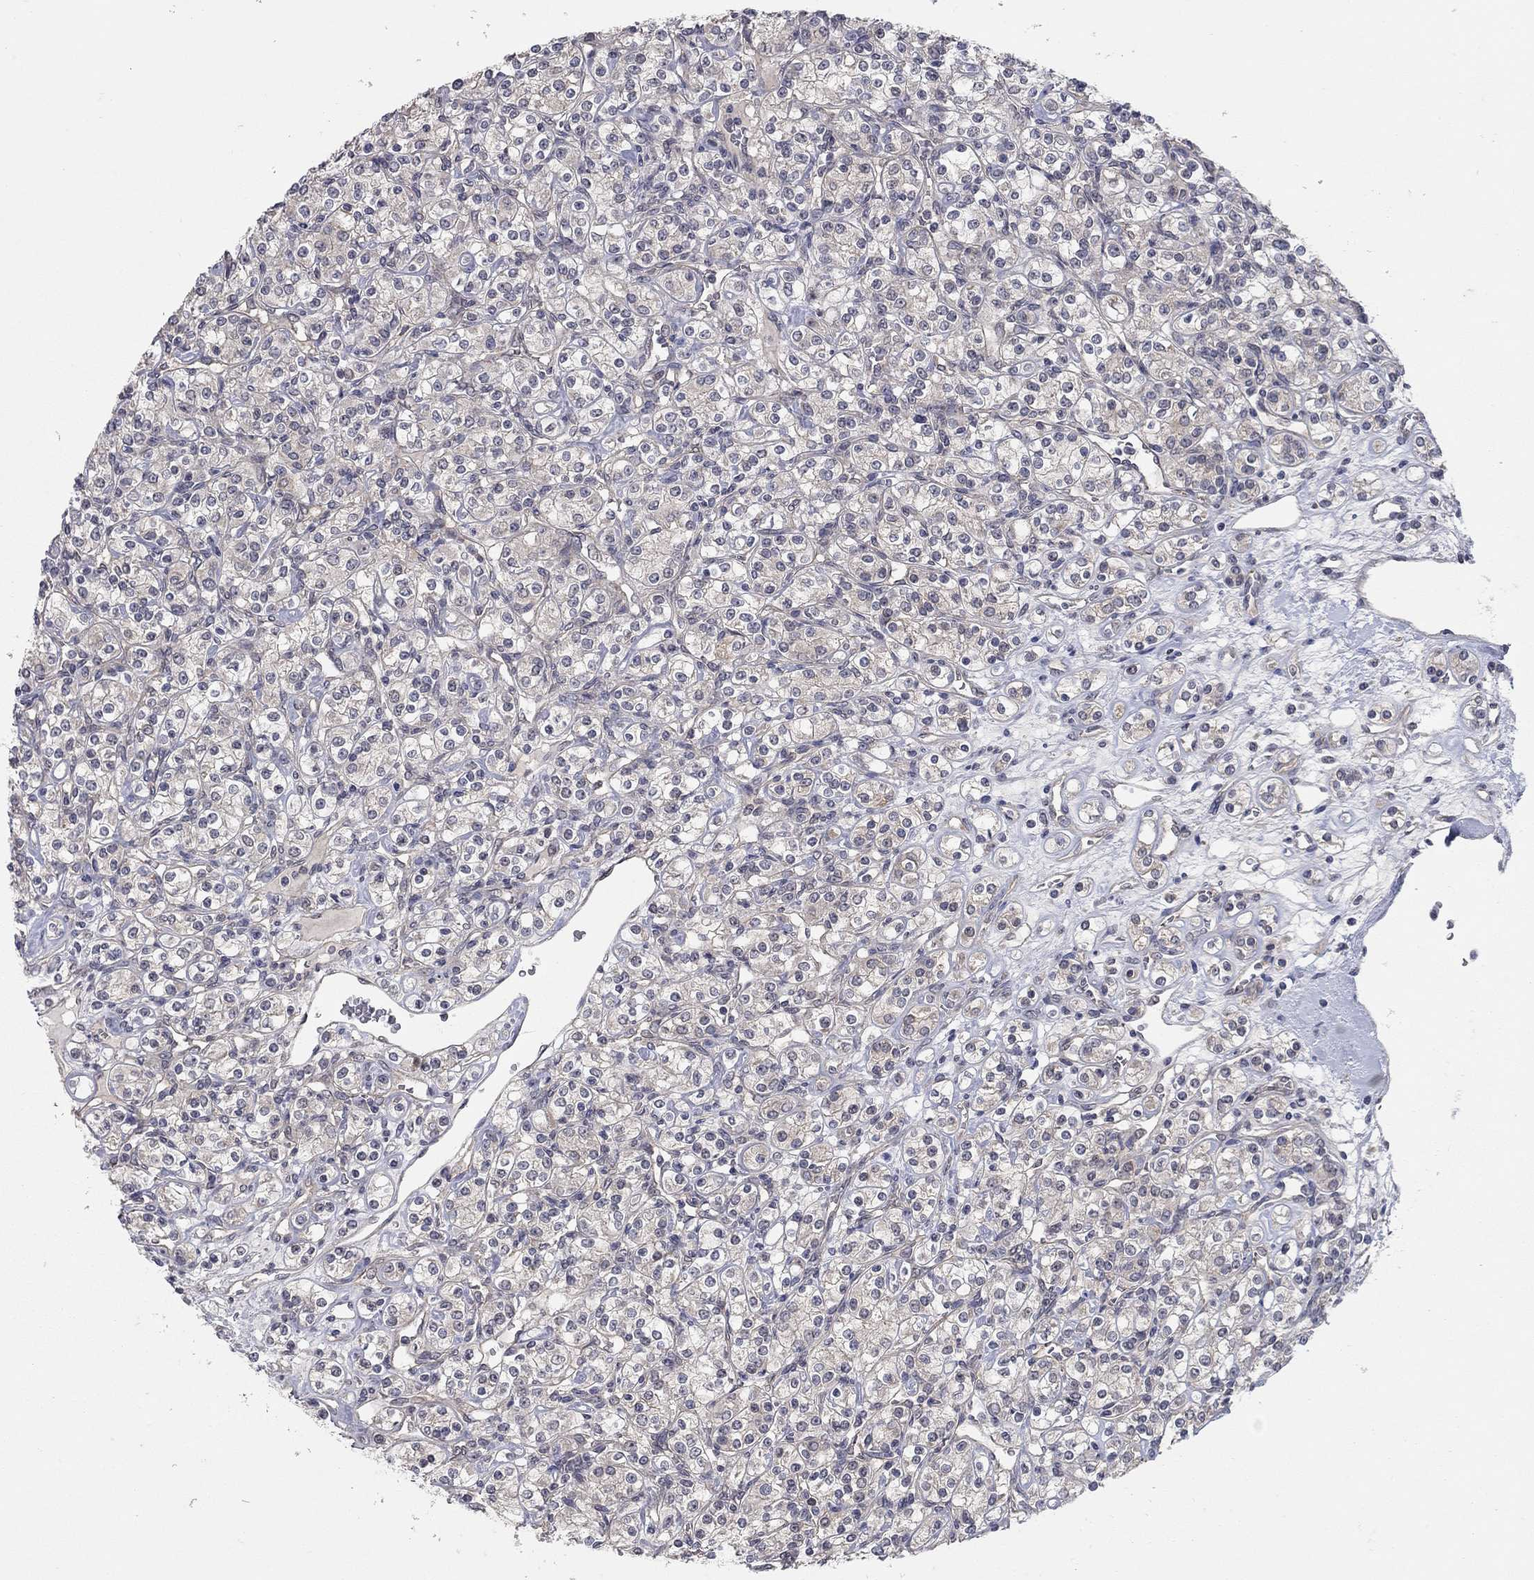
{"staining": {"intensity": "negative", "quantity": "none", "location": "none"}, "tissue": "renal cancer", "cell_type": "Tumor cells", "image_type": "cancer", "snomed": [{"axis": "morphology", "description": "Adenocarcinoma, NOS"}, {"axis": "topography", "description": "Kidney"}], "caption": "The photomicrograph exhibits no significant positivity in tumor cells of renal cancer. (DAB IHC with hematoxylin counter stain).", "gene": "WASF3", "patient": {"sex": "male", "age": 77}}